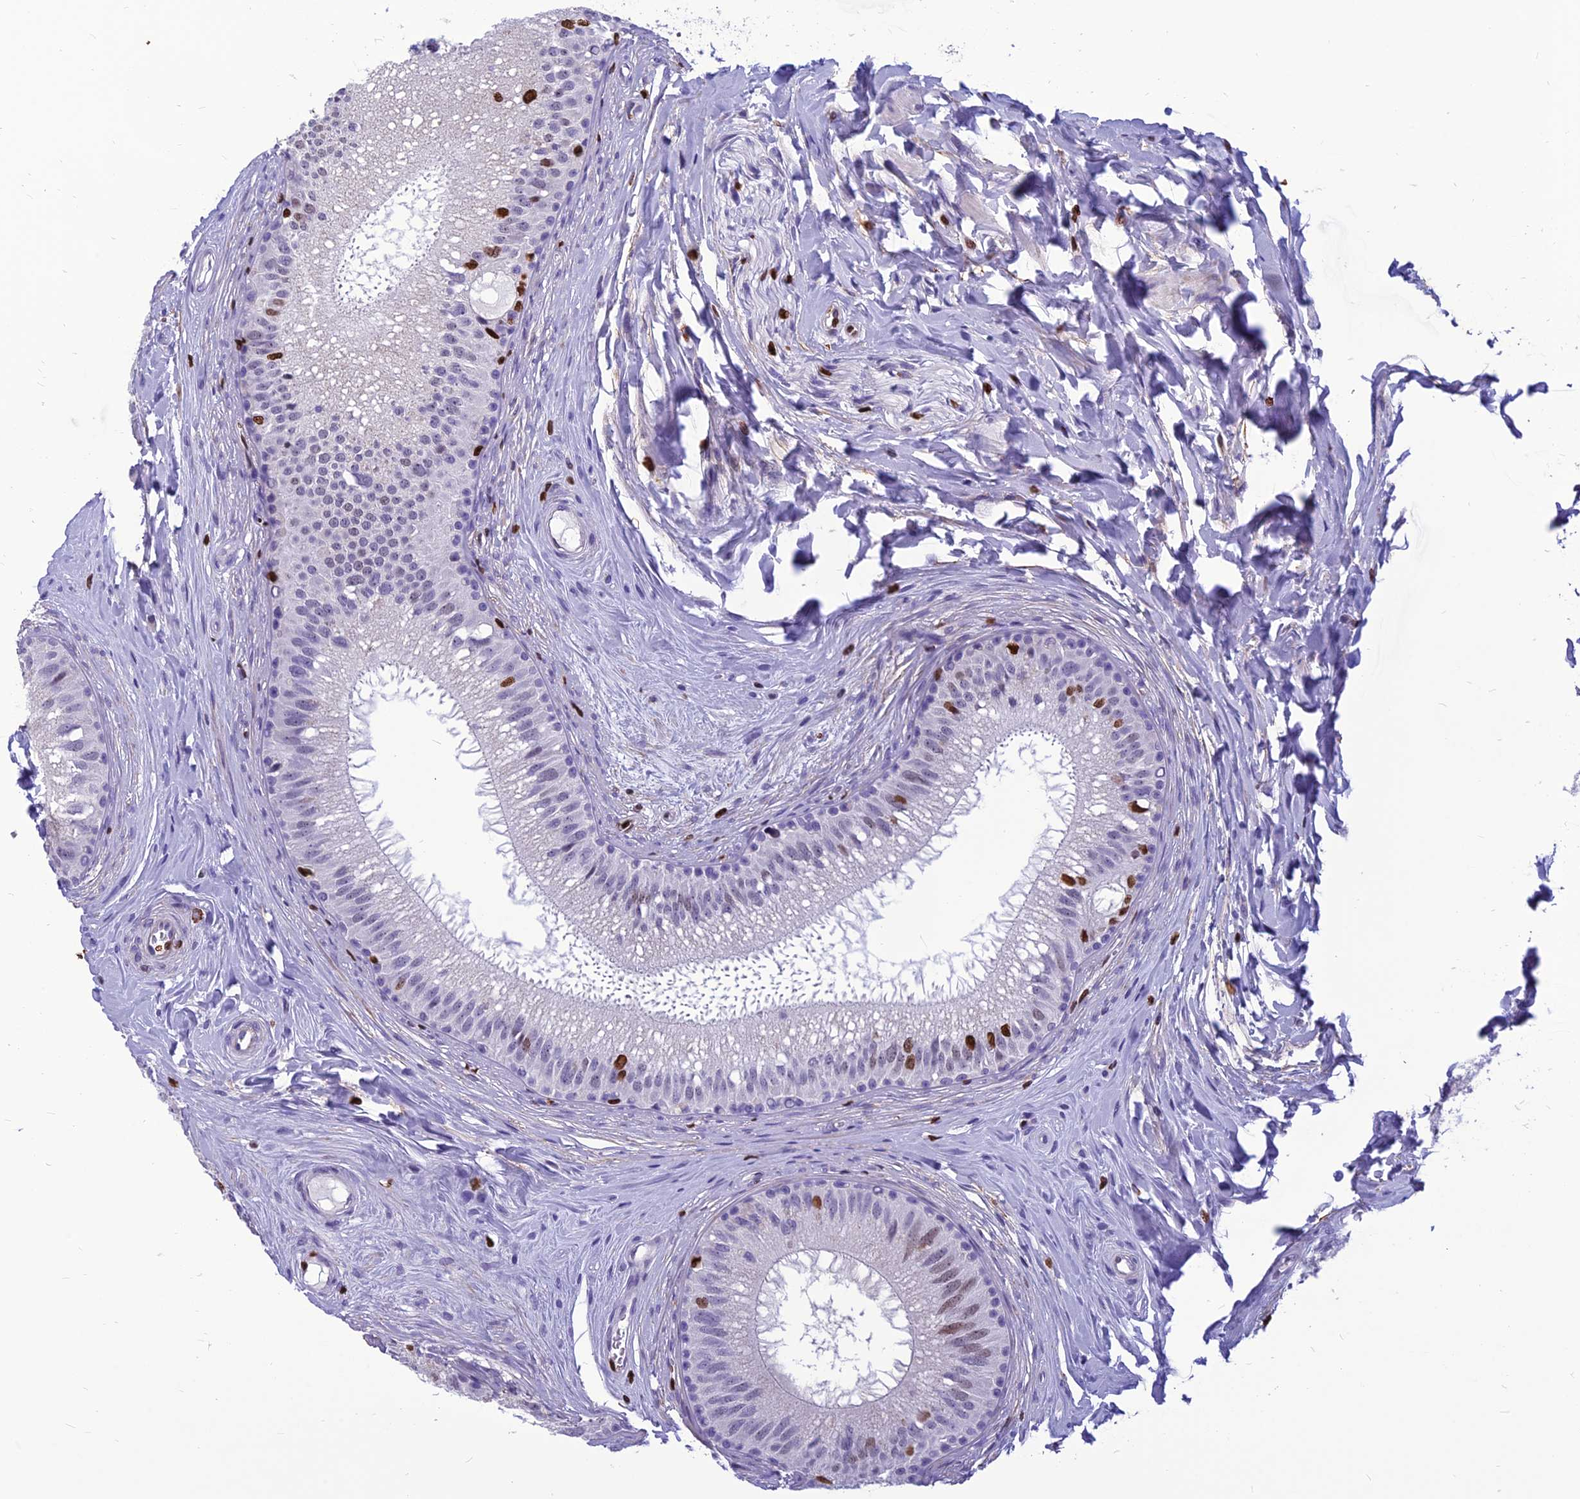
{"staining": {"intensity": "strong", "quantity": "<25%", "location": "nuclear"}, "tissue": "epididymis", "cell_type": "Glandular cells", "image_type": "normal", "snomed": [{"axis": "morphology", "description": "Normal tissue, NOS"}, {"axis": "topography", "description": "Epididymis"}], "caption": "Protein expression analysis of benign epididymis demonstrates strong nuclear expression in approximately <25% of glandular cells. Nuclei are stained in blue.", "gene": "AKAP17A", "patient": {"sex": "male", "age": 33}}